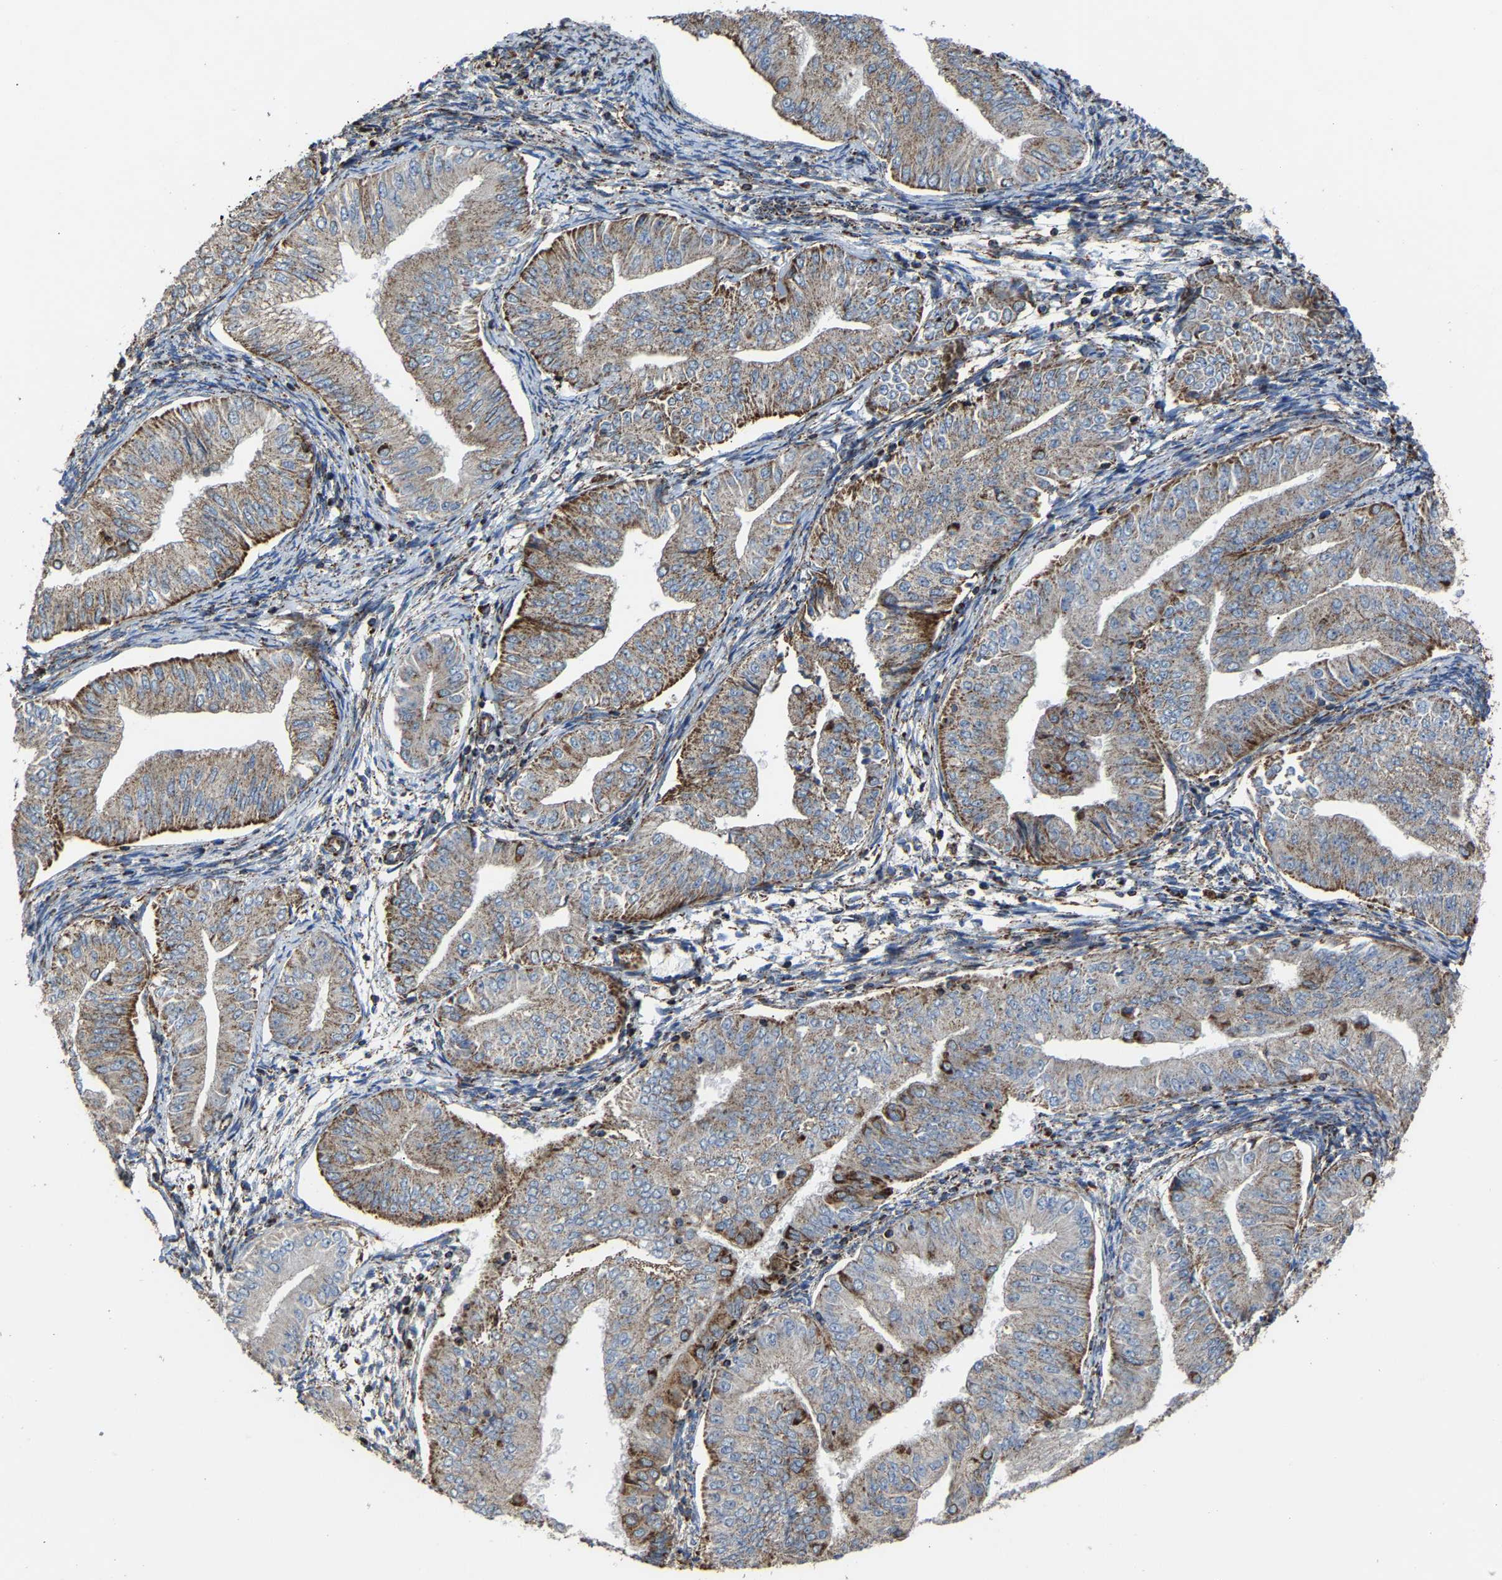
{"staining": {"intensity": "moderate", "quantity": ">75%", "location": "cytoplasmic/membranous"}, "tissue": "endometrial cancer", "cell_type": "Tumor cells", "image_type": "cancer", "snomed": [{"axis": "morphology", "description": "Normal tissue, NOS"}, {"axis": "morphology", "description": "Adenocarcinoma, NOS"}, {"axis": "topography", "description": "Endometrium"}], "caption": "A photomicrograph of human endometrial cancer stained for a protein shows moderate cytoplasmic/membranous brown staining in tumor cells.", "gene": "NDUFV3", "patient": {"sex": "female", "age": 53}}